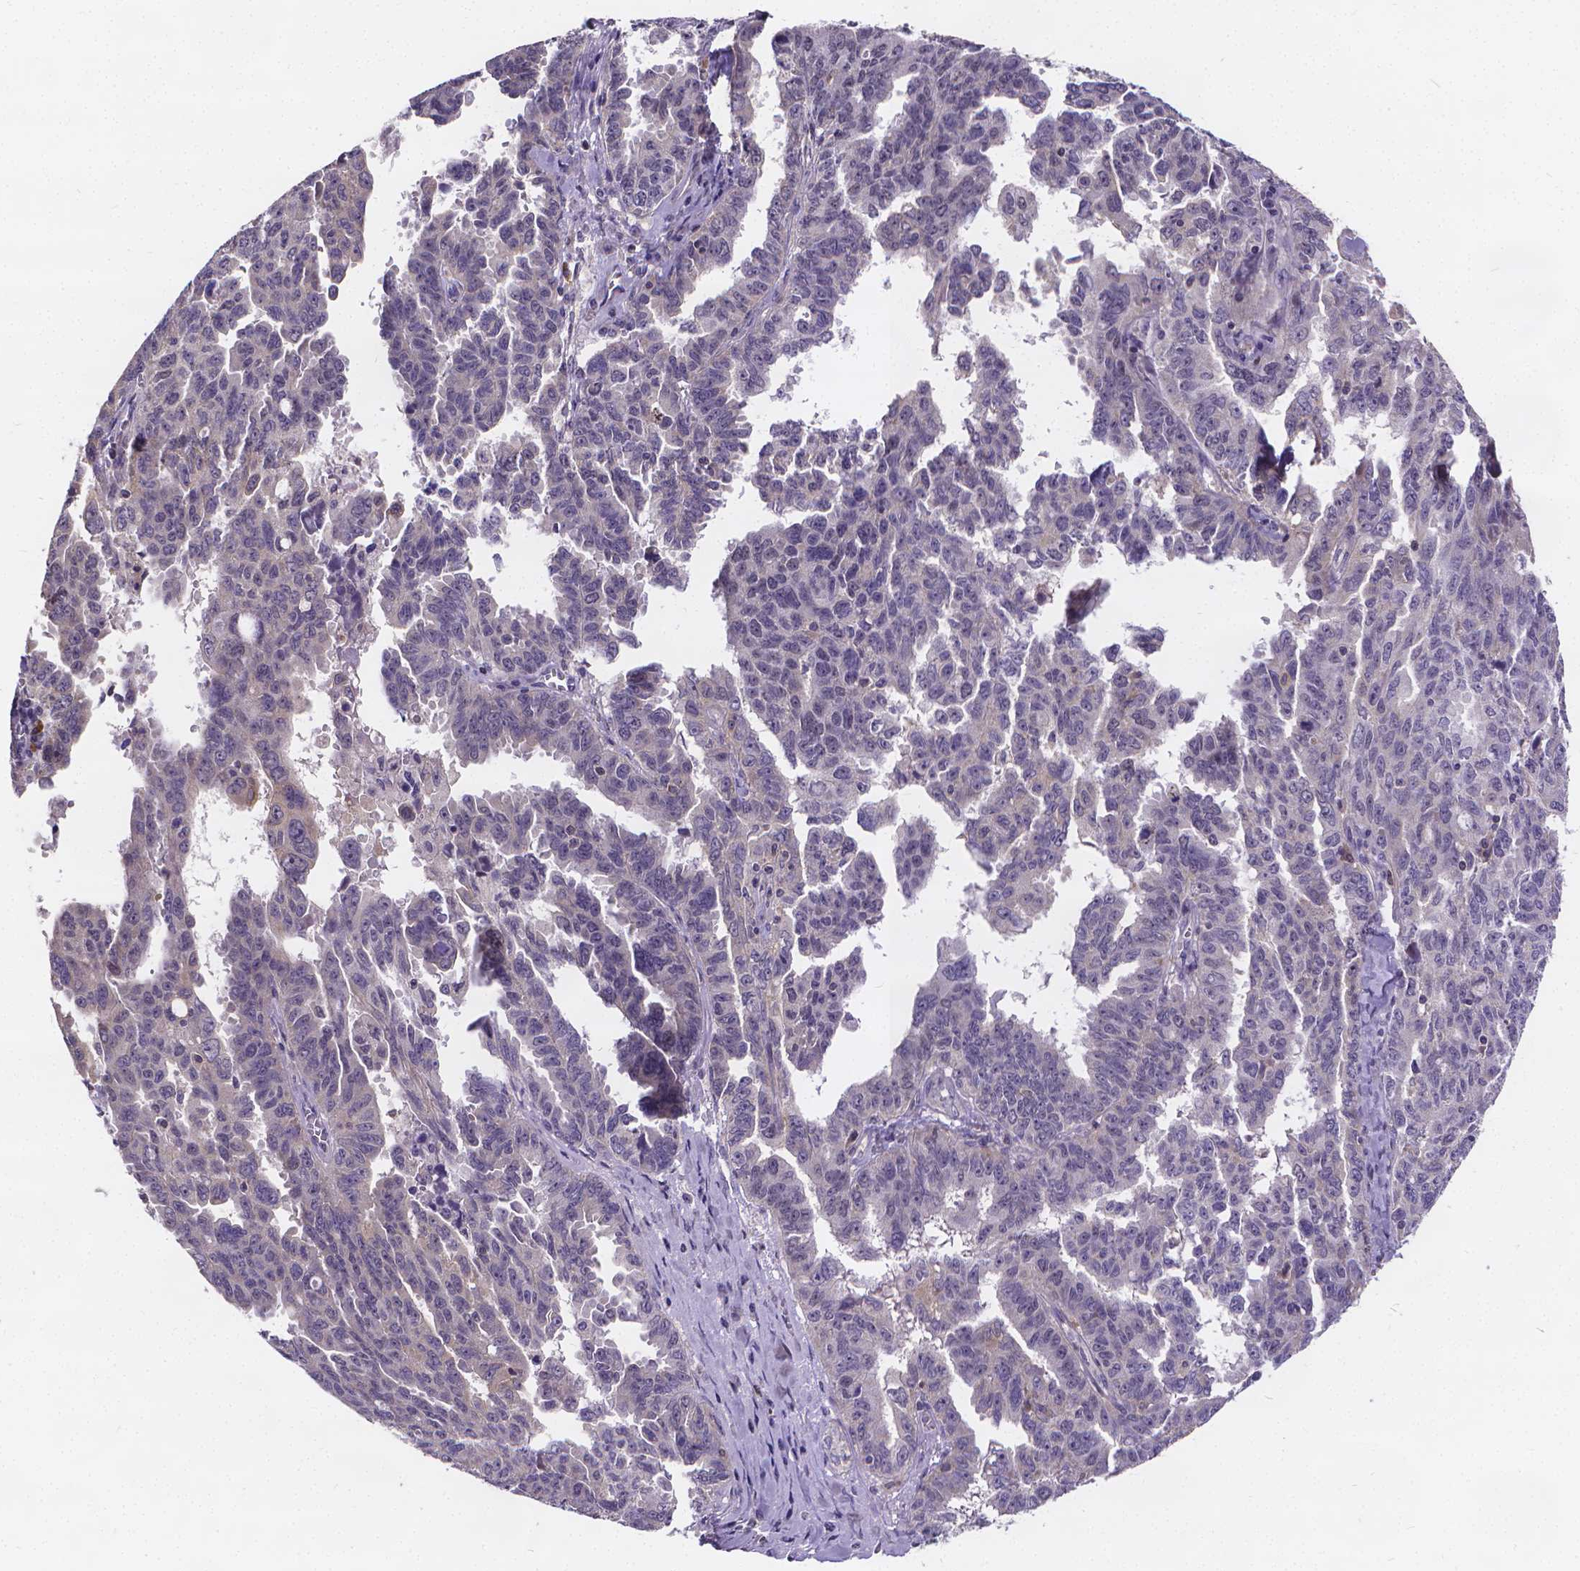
{"staining": {"intensity": "negative", "quantity": "none", "location": "none"}, "tissue": "ovarian cancer", "cell_type": "Tumor cells", "image_type": "cancer", "snomed": [{"axis": "morphology", "description": "Adenocarcinoma, NOS"}, {"axis": "morphology", "description": "Carcinoma, endometroid"}, {"axis": "topography", "description": "Ovary"}], "caption": "Ovarian endometroid carcinoma was stained to show a protein in brown. There is no significant staining in tumor cells. The staining was performed using DAB to visualize the protein expression in brown, while the nuclei were stained in blue with hematoxylin (Magnification: 20x).", "gene": "GLRB", "patient": {"sex": "female", "age": 72}}